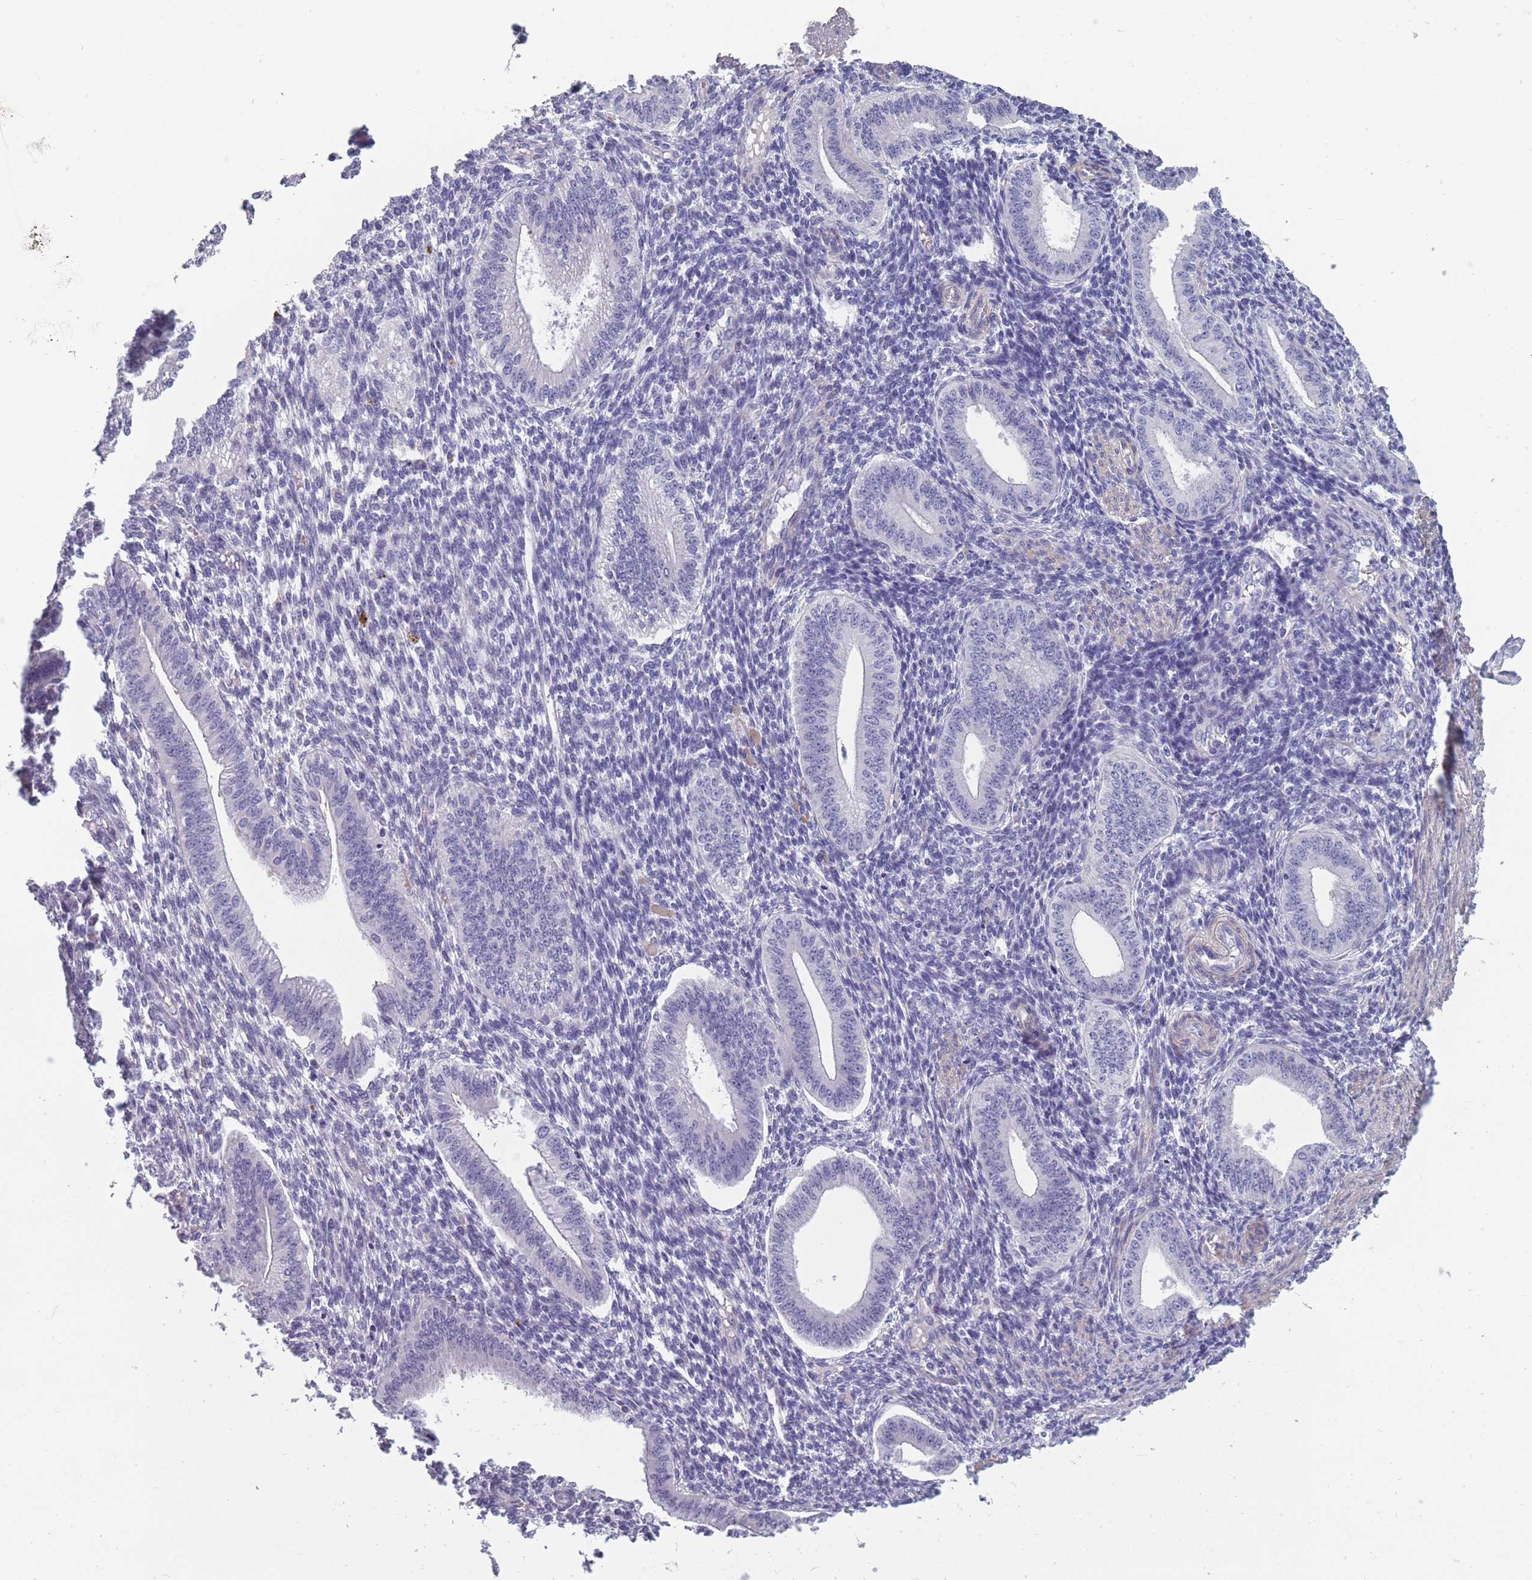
{"staining": {"intensity": "negative", "quantity": "none", "location": "none"}, "tissue": "endometrium", "cell_type": "Cells in endometrial stroma", "image_type": "normal", "snomed": [{"axis": "morphology", "description": "Normal tissue, NOS"}, {"axis": "topography", "description": "Endometrium"}], "caption": "Immunohistochemistry (IHC) of unremarkable endometrium demonstrates no positivity in cells in endometrial stroma.", "gene": "OR4C5", "patient": {"sex": "female", "age": 34}}